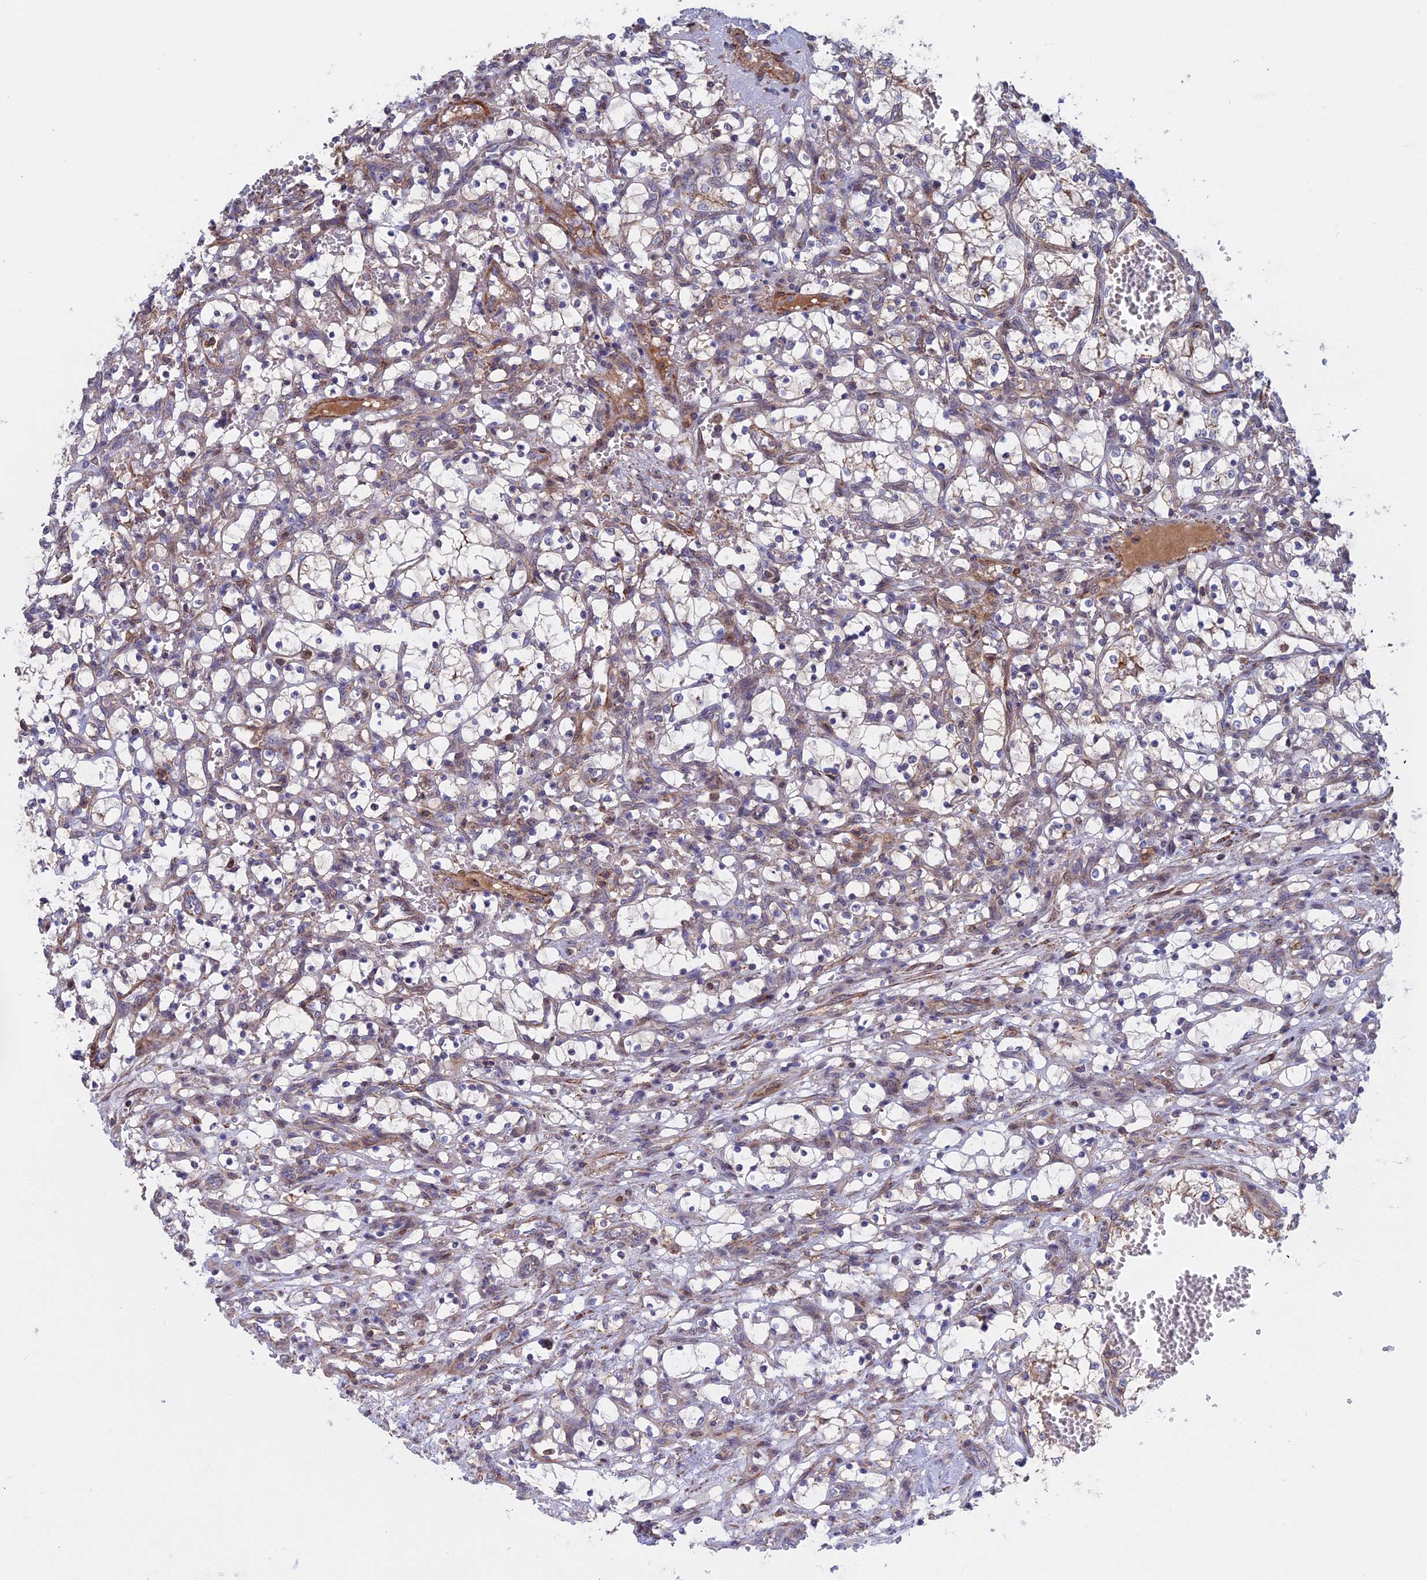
{"staining": {"intensity": "negative", "quantity": "none", "location": "none"}, "tissue": "renal cancer", "cell_type": "Tumor cells", "image_type": "cancer", "snomed": [{"axis": "morphology", "description": "Adenocarcinoma, NOS"}, {"axis": "topography", "description": "Kidney"}], "caption": "This is a photomicrograph of IHC staining of renal cancer, which shows no expression in tumor cells. (DAB immunohistochemistry (IHC) with hematoxylin counter stain).", "gene": "LYPD5", "patient": {"sex": "female", "age": 69}}